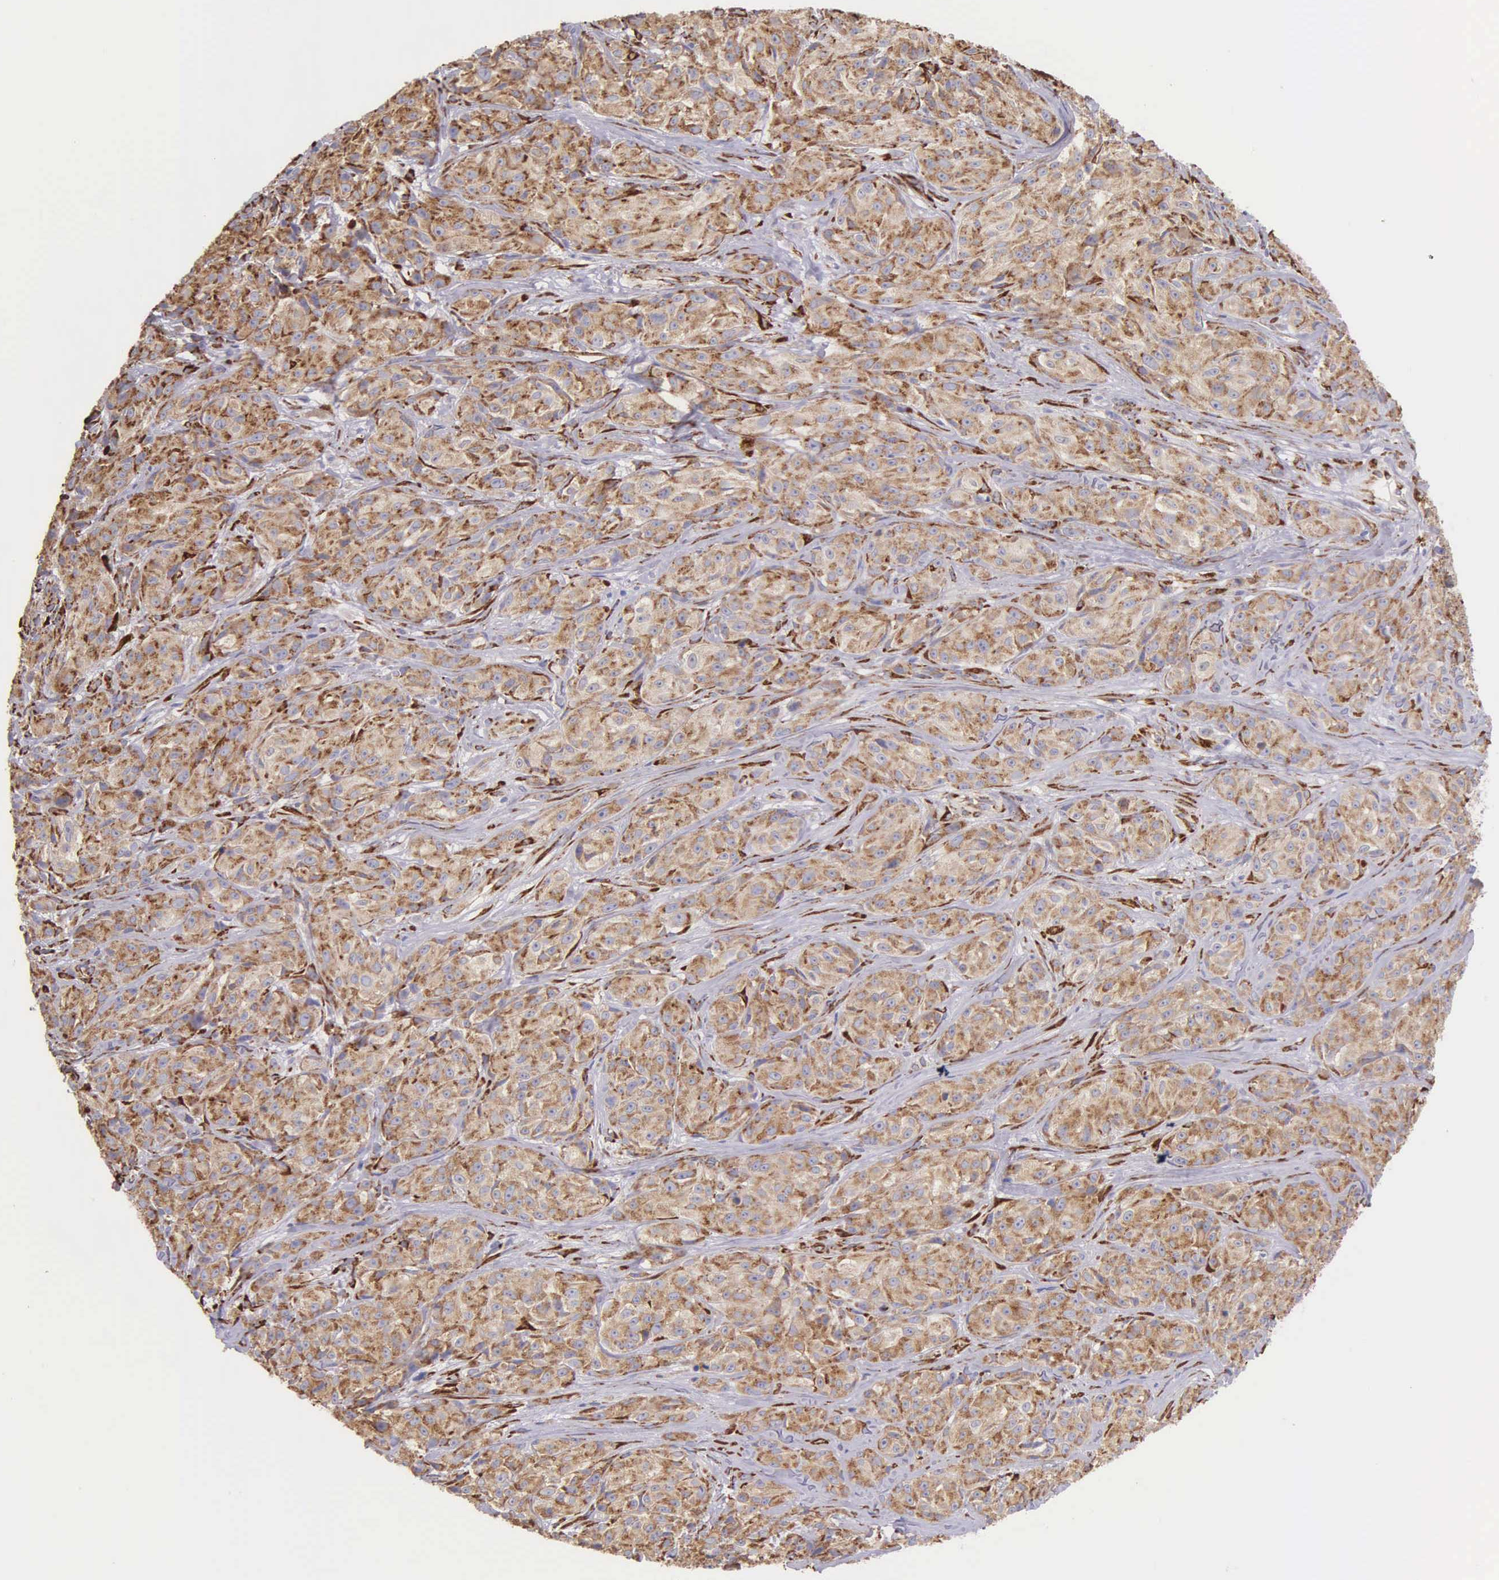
{"staining": {"intensity": "strong", "quantity": ">75%", "location": "cytoplasmic/membranous"}, "tissue": "melanoma", "cell_type": "Tumor cells", "image_type": "cancer", "snomed": [{"axis": "morphology", "description": "Malignant melanoma, NOS"}, {"axis": "topography", "description": "Skin"}], "caption": "Melanoma stained for a protein reveals strong cytoplasmic/membranous positivity in tumor cells.", "gene": "CKAP4", "patient": {"sex": "male", "age": 56}}